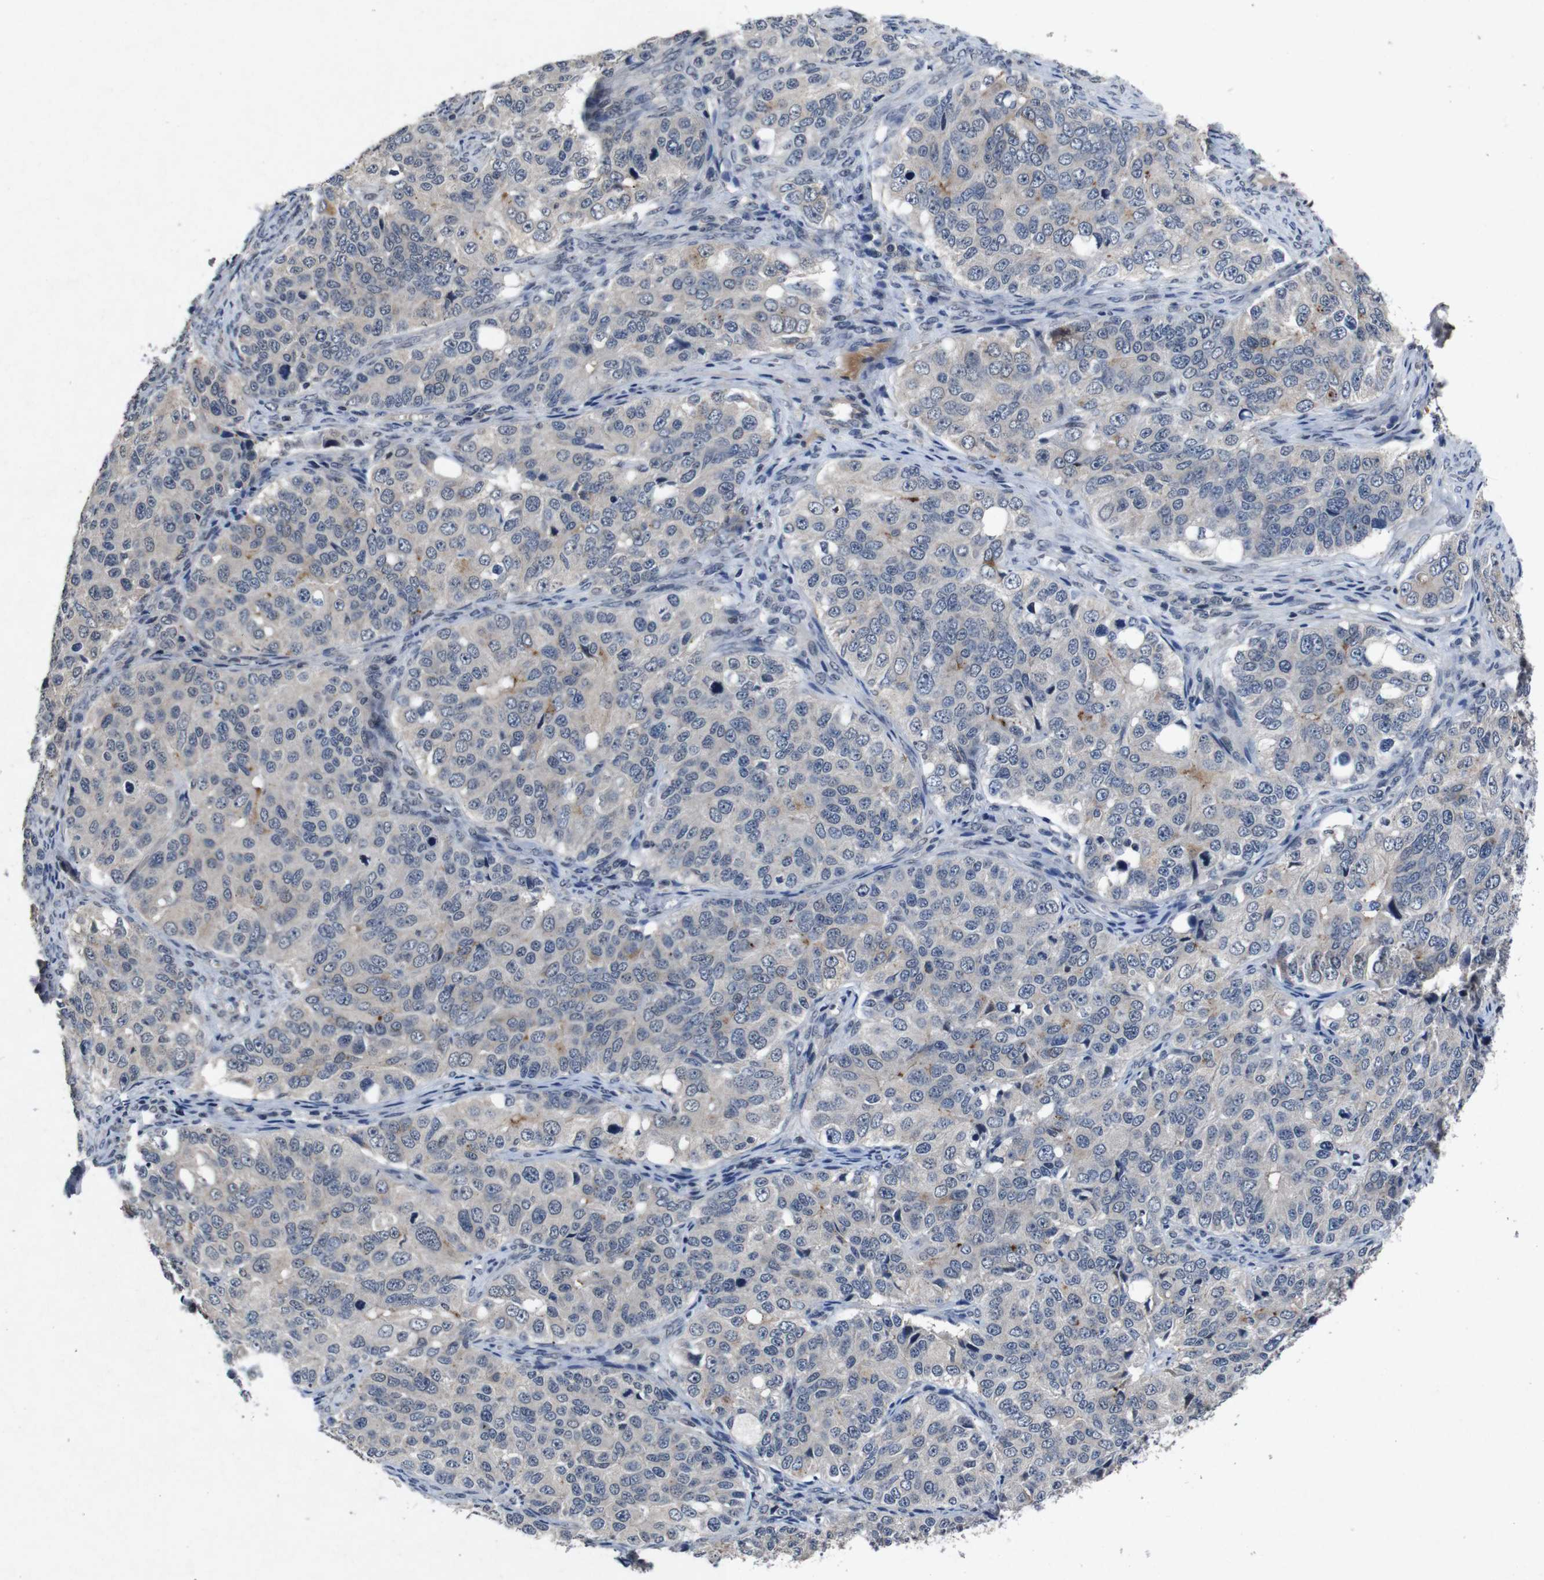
{"staining": {"intensity": "negative", "quantity": "none", "location": "none"}, "tissue": "ovarian cancer", "cell_type": "Tumor cells", "image_type": "cancer", "snomed": [{"axis": "morphology", "description": "Carcinoma, endometroid"}, {"axis": "topography", "description": "Ovary"}], "caption": "This is a micrograph of immunohistochemistry (IHC) staining of ovarian cancer, which shows no positivity in tumor cells.", "gene": "AKT3", "patient": {"sex": "female", "age": 51}}